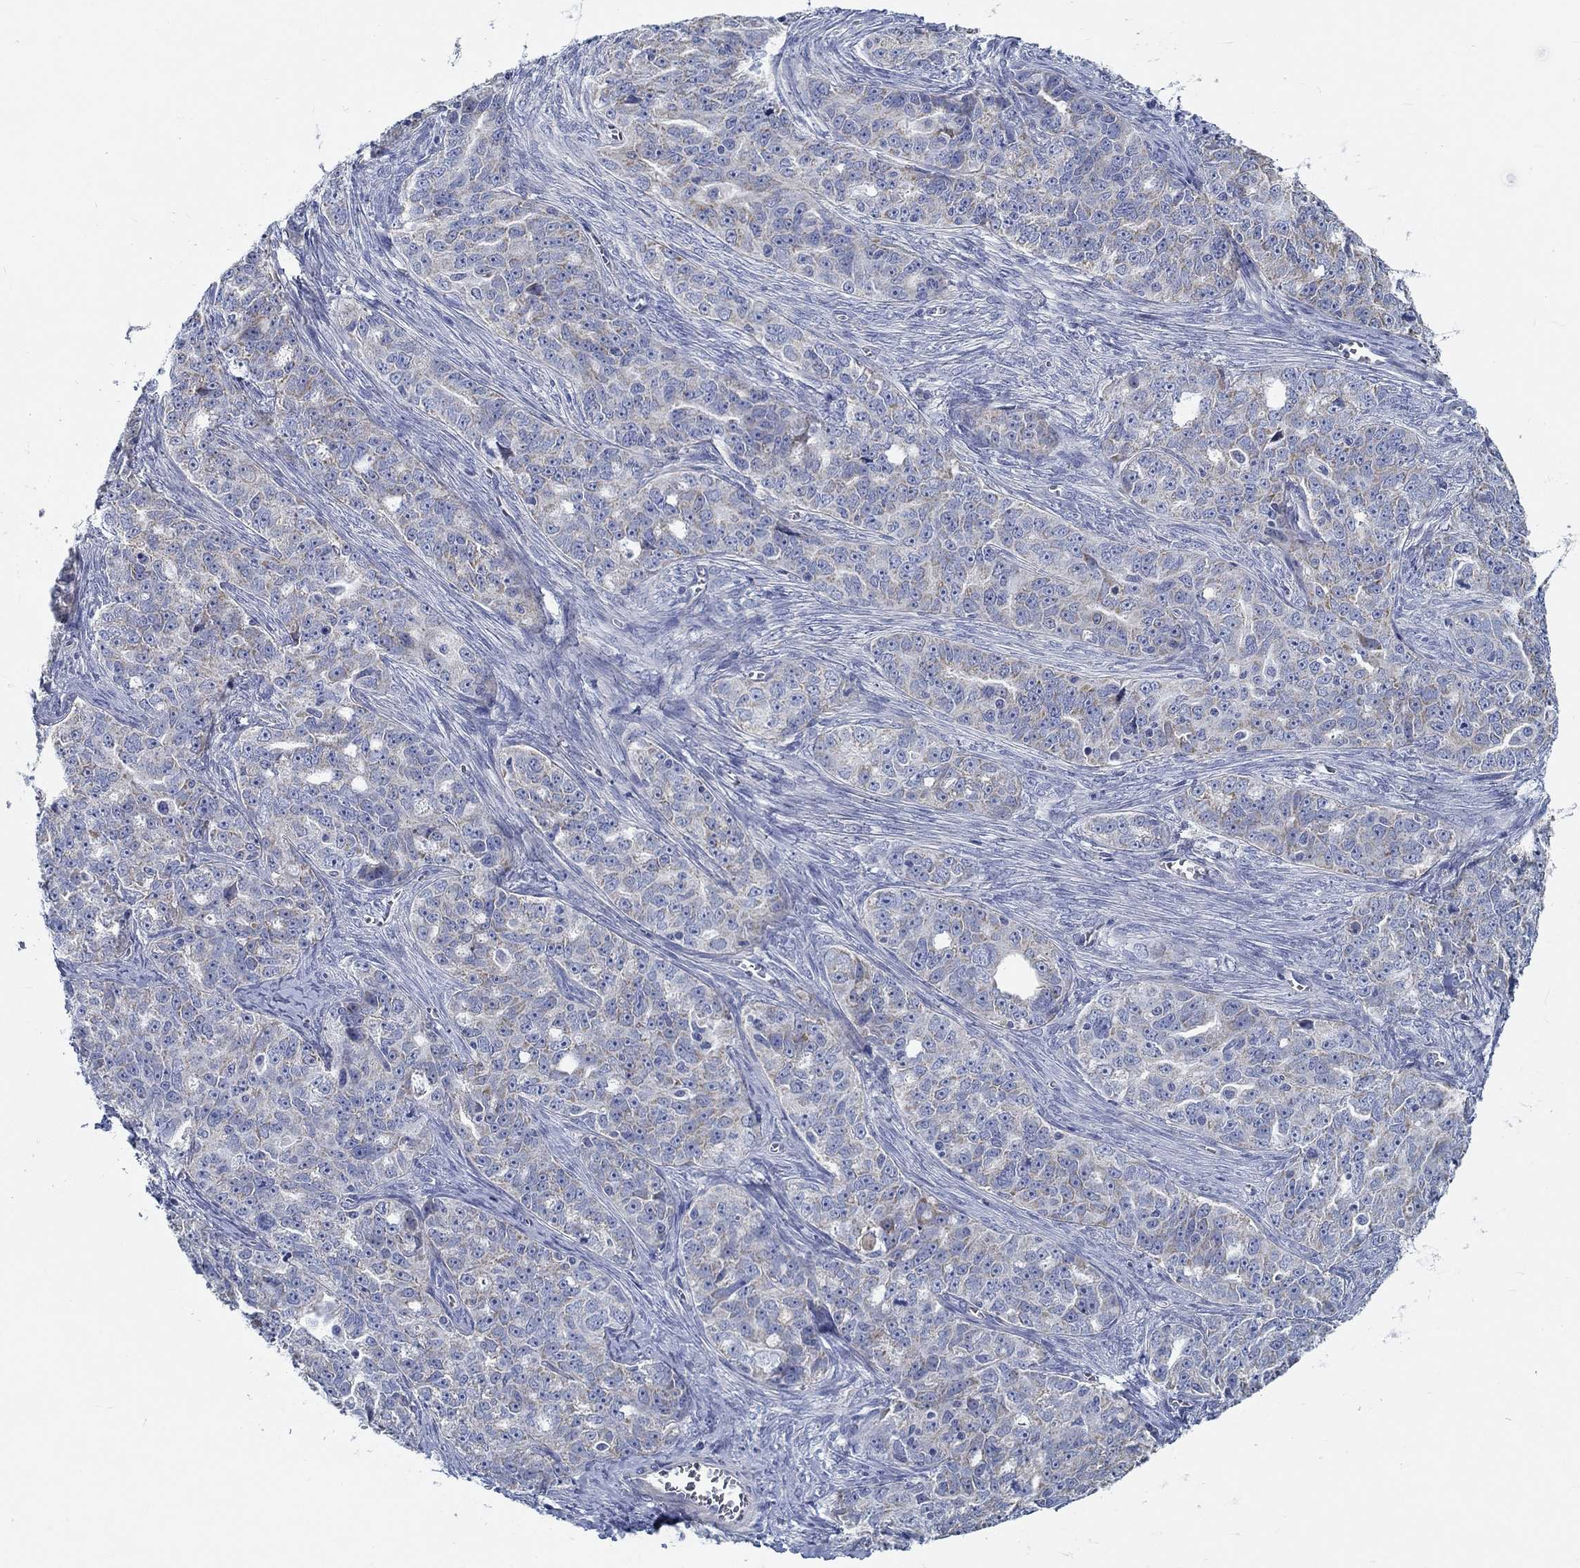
{"staining": {"intensity": "weak", "quantity": "<25%", "location": "cytoplasmic/membranous"}, "tissue": "ovarian cancer", "cell_type": "Tumor cells", "image_type": "cancer", "snomed": [{"axis": "morphology", "description": "Cystadenocarcinoma, serous, NOS"}, {"axis": "topography", "description": "Ovary"}], "caption": "Immunohistochemistry of human serous cystadenocarcinoma (ovarian) demonstrates no expression in tumor cells. The staining was performed using DAB (3,3'-diaminobenzidine) to visualize the protein expression in brown, while the nuclei were stained in blue with hematoxylin (Magnification: 20x).", "gene": "MYBPC1", "patient": {"sex": "female", "age": 51}}